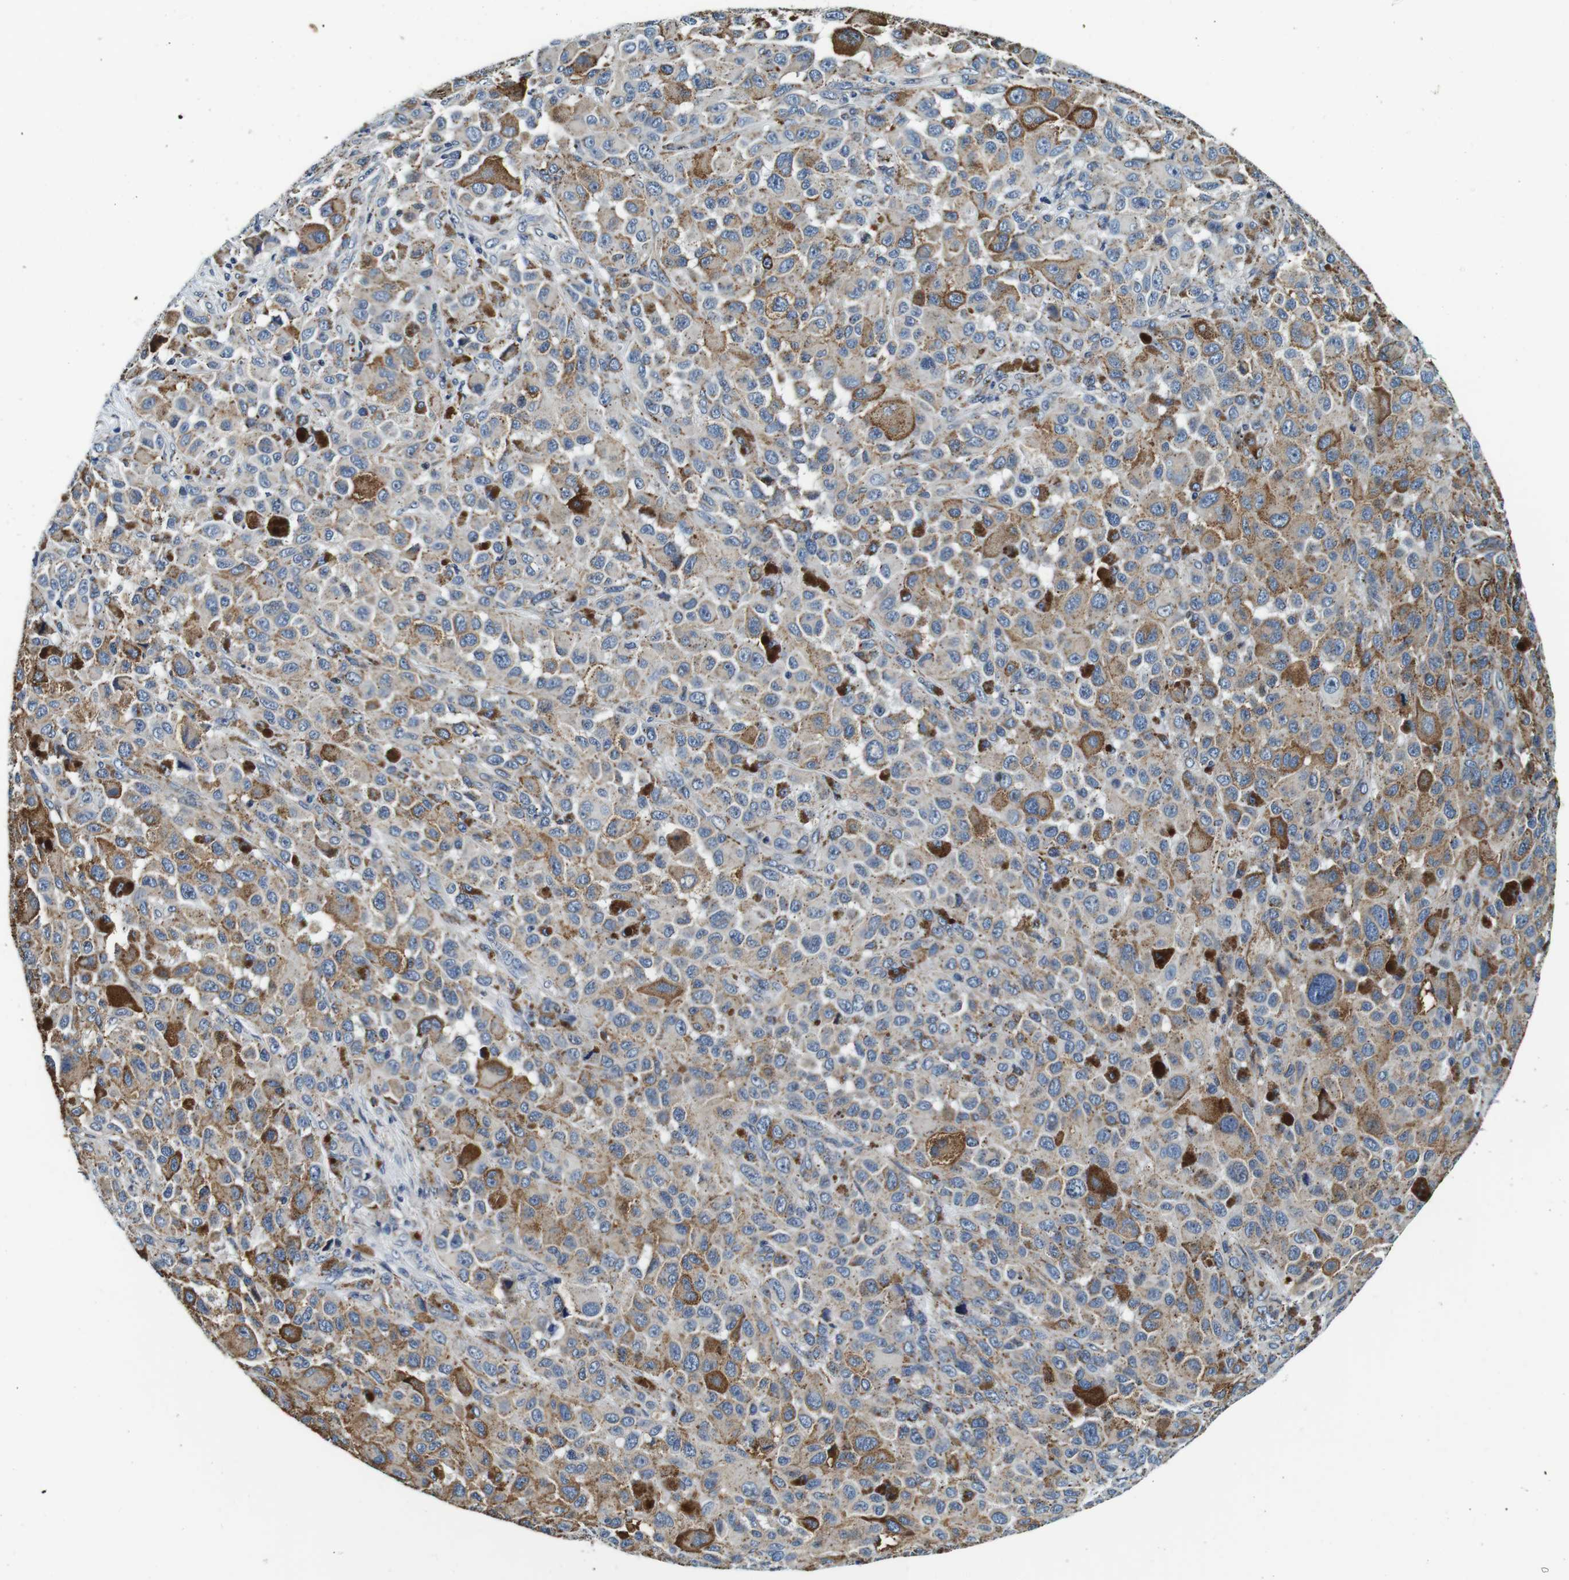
{"staining": {"intensity": "weak", "quantity": ">75%", "location": "cytoplasmic/membranous"}, "tissue": "melanoma", "cell_type": "Tumor cells", "image_type": "cancer", "snomed": [{"axis": "morphology", "description": "Malignant melanoma, NOS"}, {"axis": "topography", "description": "Skin"}], "caption": "Immunohistochemistry (IHC) staining of malignant melanoma, which exhibits low levels of weak cytoplasmic/membranous expression in approximately >75% of tumor cells indicating weak cytoplasmic/membranous protein positivity. The staining was performed using DAB (brown) for protein detection and nuclei were counterstained in hematoxylin (blue).", "gene": "FAR2", "patient": {"sex": "male", "age": 96}}